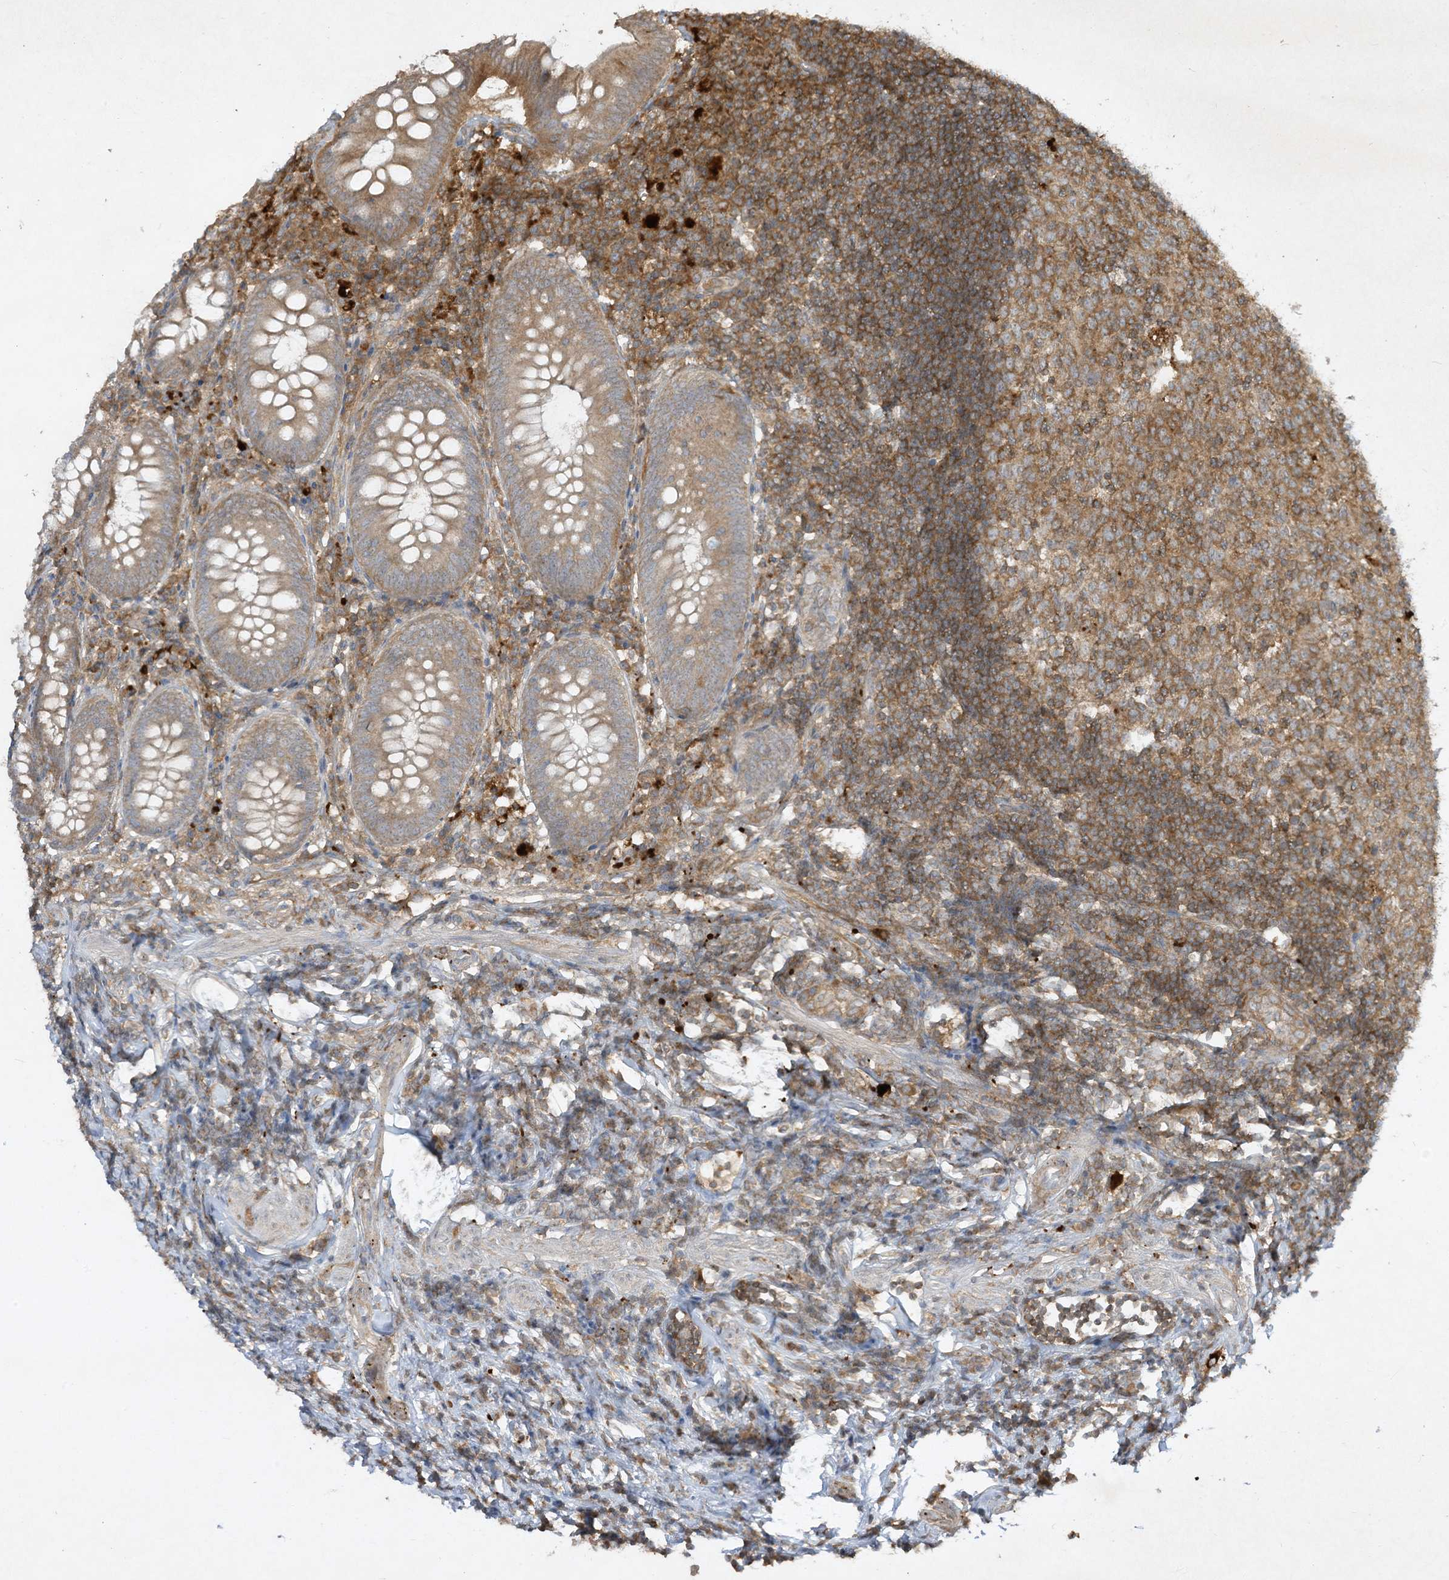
{"staining": {"intensity": "moderate", "quantity": ">75%", "location": "cytoplasmic/membranous"}, "tissue": "appendix", "cell_type": "Glandular cells", "image_type": "normal", "snomed": [{"axis": "morphology", "description": "Normal tissue, NOS"}, {"axis": "topography", "description": "Appendix"}], "caption": "Approximately >75% of glandular cells in unremarkable human appendix demonstrate moderate cytoplasmic/membranous protein positivity as visualized by brown immunohistochemical staining.", "gene": "LDAH", "patient": {"sex": "female", "age": 54}}